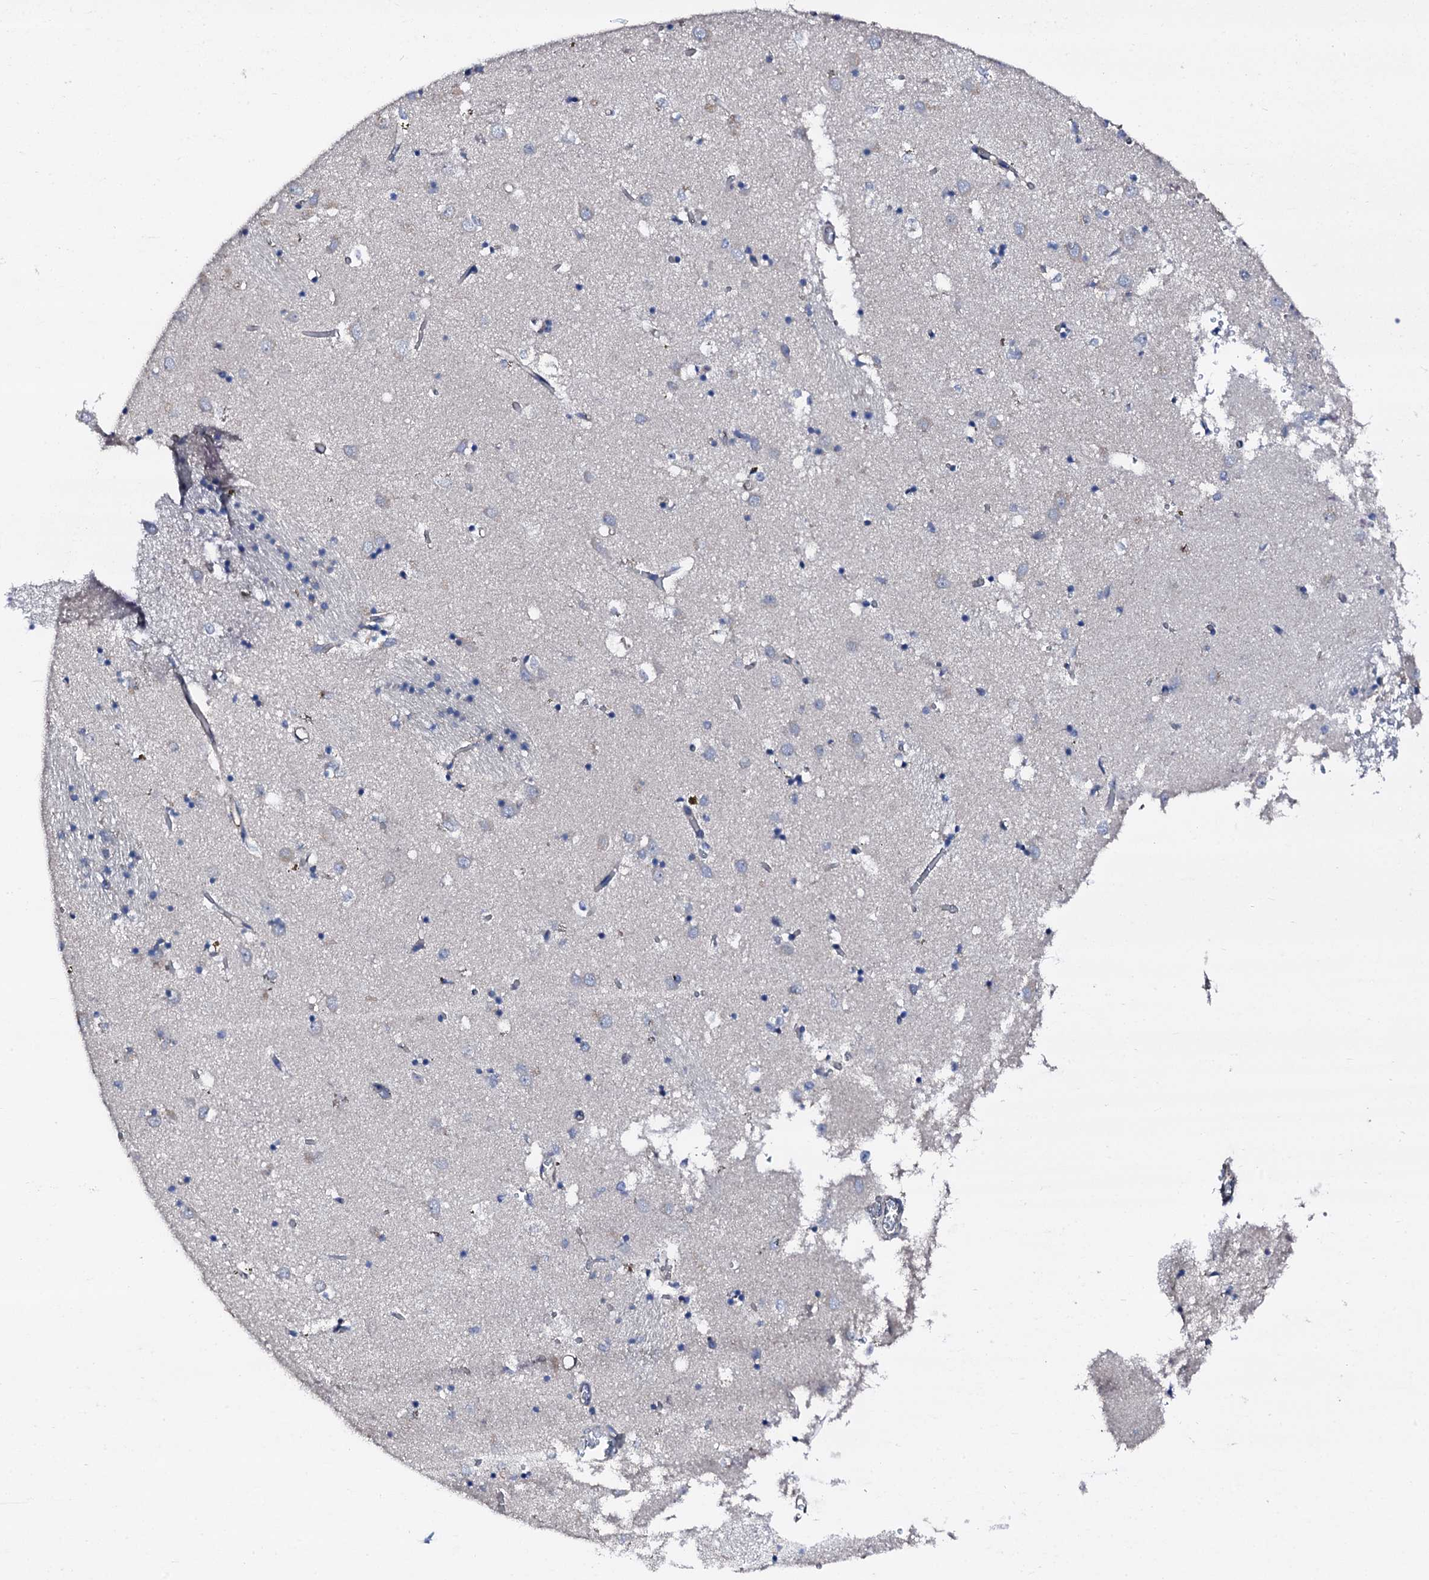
{"staining": {"intensity": "negative", "quantity": "none", "location": "none"}, "tissue": "caudate", "cell_type": "Glial cells", "image_type": "normal", "snomed": [{"axis": "morphology", "description": "Normal tissue, NOS"}, {"axis": "topography", "description": "Lateral ventricle wall"}], "caption": "DAB immunohistochemical staining of normal human caudate demonstrates no significant positivity in glial cells.", "gene": "TRAFD1", "patient": {"sex": "male", "age": 70}}